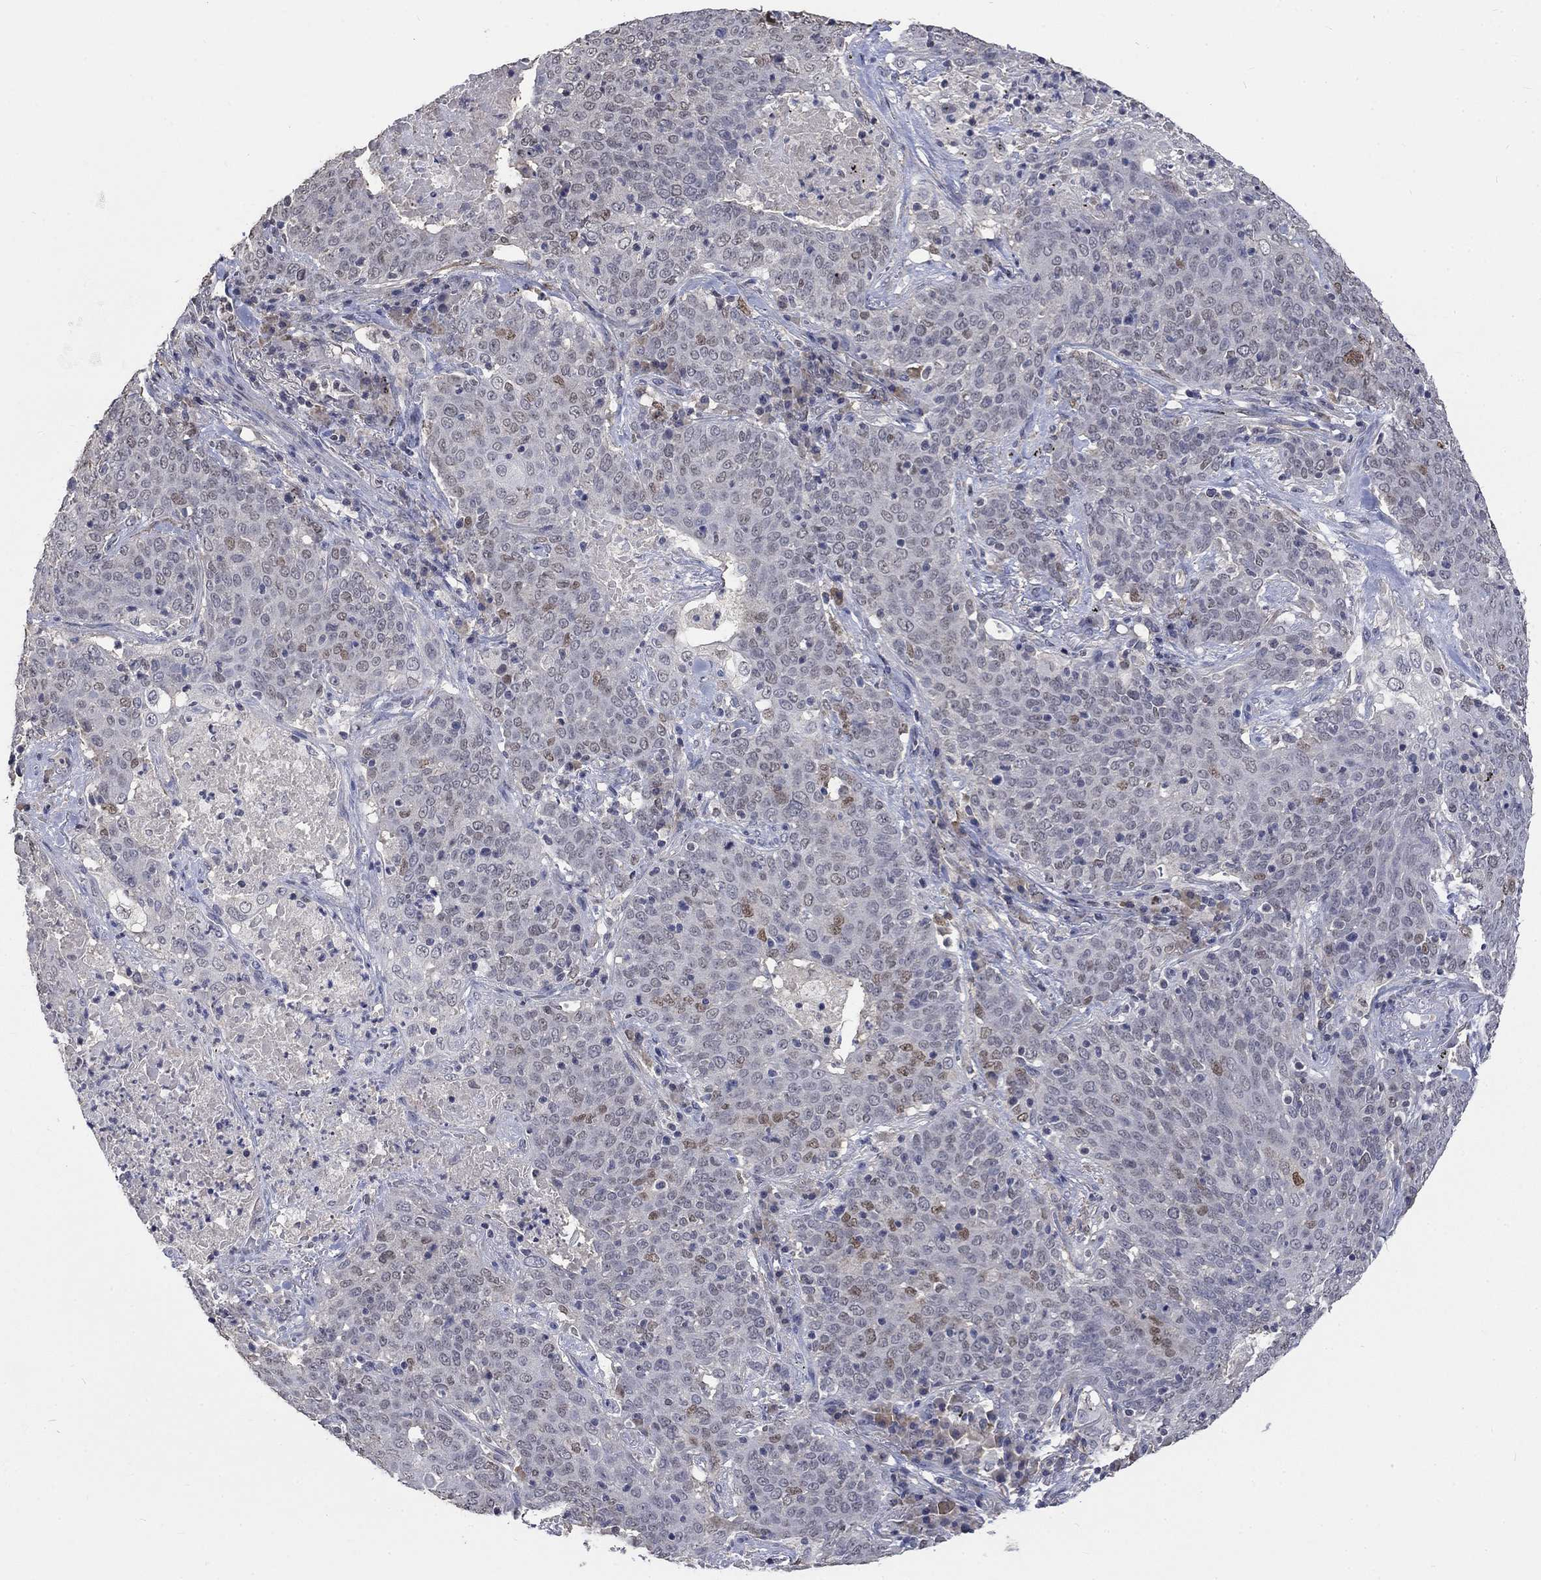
{"staining": {"intensity": "moderate", "quantity": "<25%", "location": "nuclear"}, "tissue": "lung cancer", "cell_type": "Tumor cells", "image_type": "cancer", "snomed": [{"axis": "morphology", "description": "Squamous cell carcinoma, NOS"}, {"axis": "topography", "description": "Lung"}], "caption": "Approximately <25% of tumor cells in human squamous cell carcinoma (lung) display moderate nuclear protein positivity as visualized by brown immunohistochemical staining.", "gene": "ZBTB18", "patient": {"sex": "male", "age": 82}}